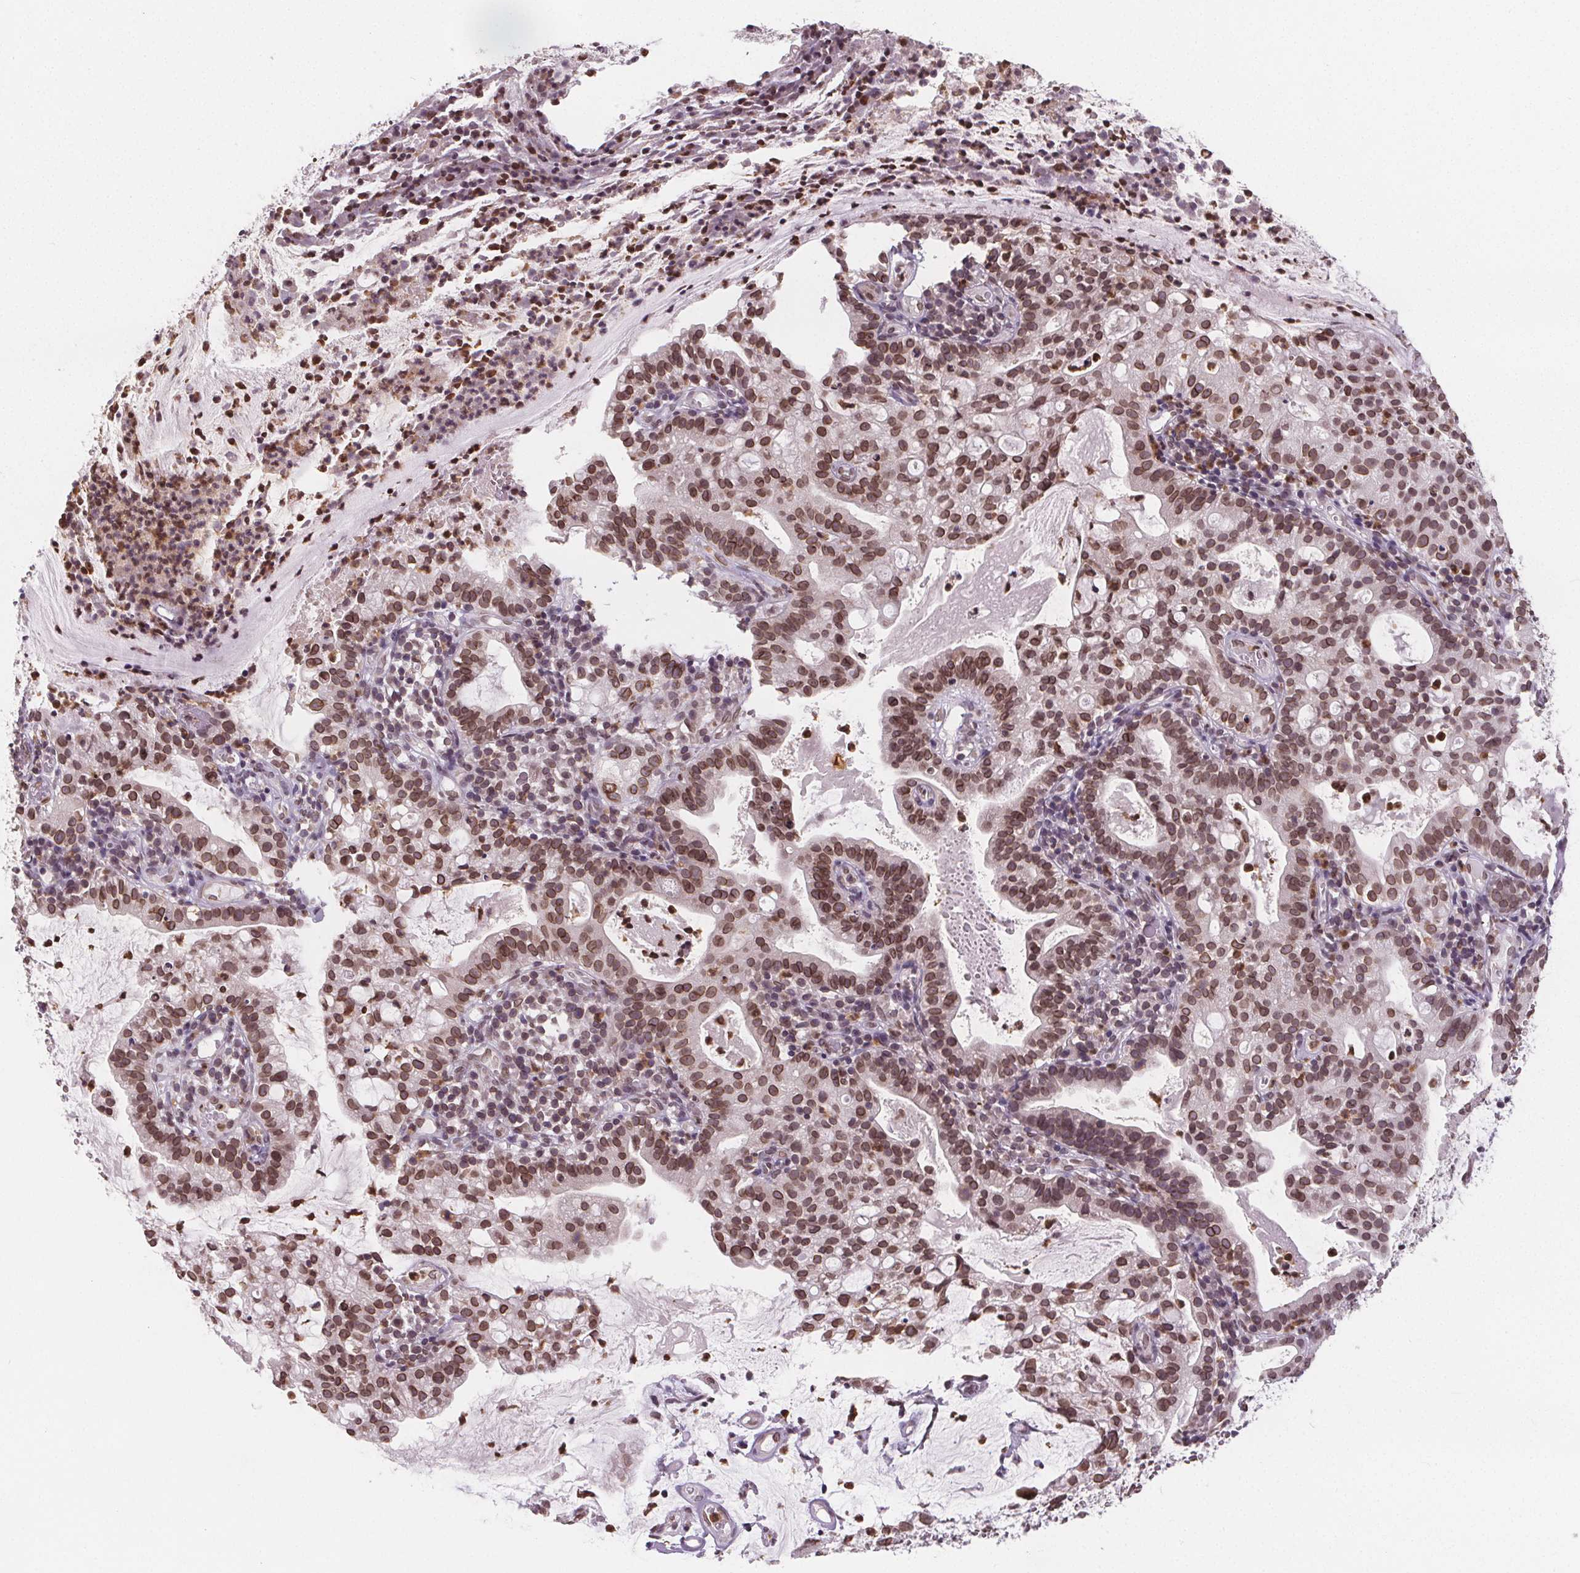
{"staining": {"intensity": "moderate", "quantity": ">75%", "location": "cytoplasmic/membranous,nuclear"}, "tissue": "cervical cancer", "cell_type": "Tumor cells", "image_type": "cancer", "snomed": [{"axis": "morphology", "description": "Adenocarcinoma, NOS"}, {"axis": "topography", "description": "Cervix"}], "caption": "Immunohistochemistry (IHC) histopathology image of neoplastic tissue: human cervical adenocarcinoma stained using immunohistochemistry (IHC) demonstrates medium levels of moderate protein expression localized specifically in the cytoplasmic/membranous and nuclear of tumor cells, appearing as a cytoplasmic/membranous and nuclear brown color.", "gene": "TTC39C", "patient": {"sex": "female", "age": 41}}